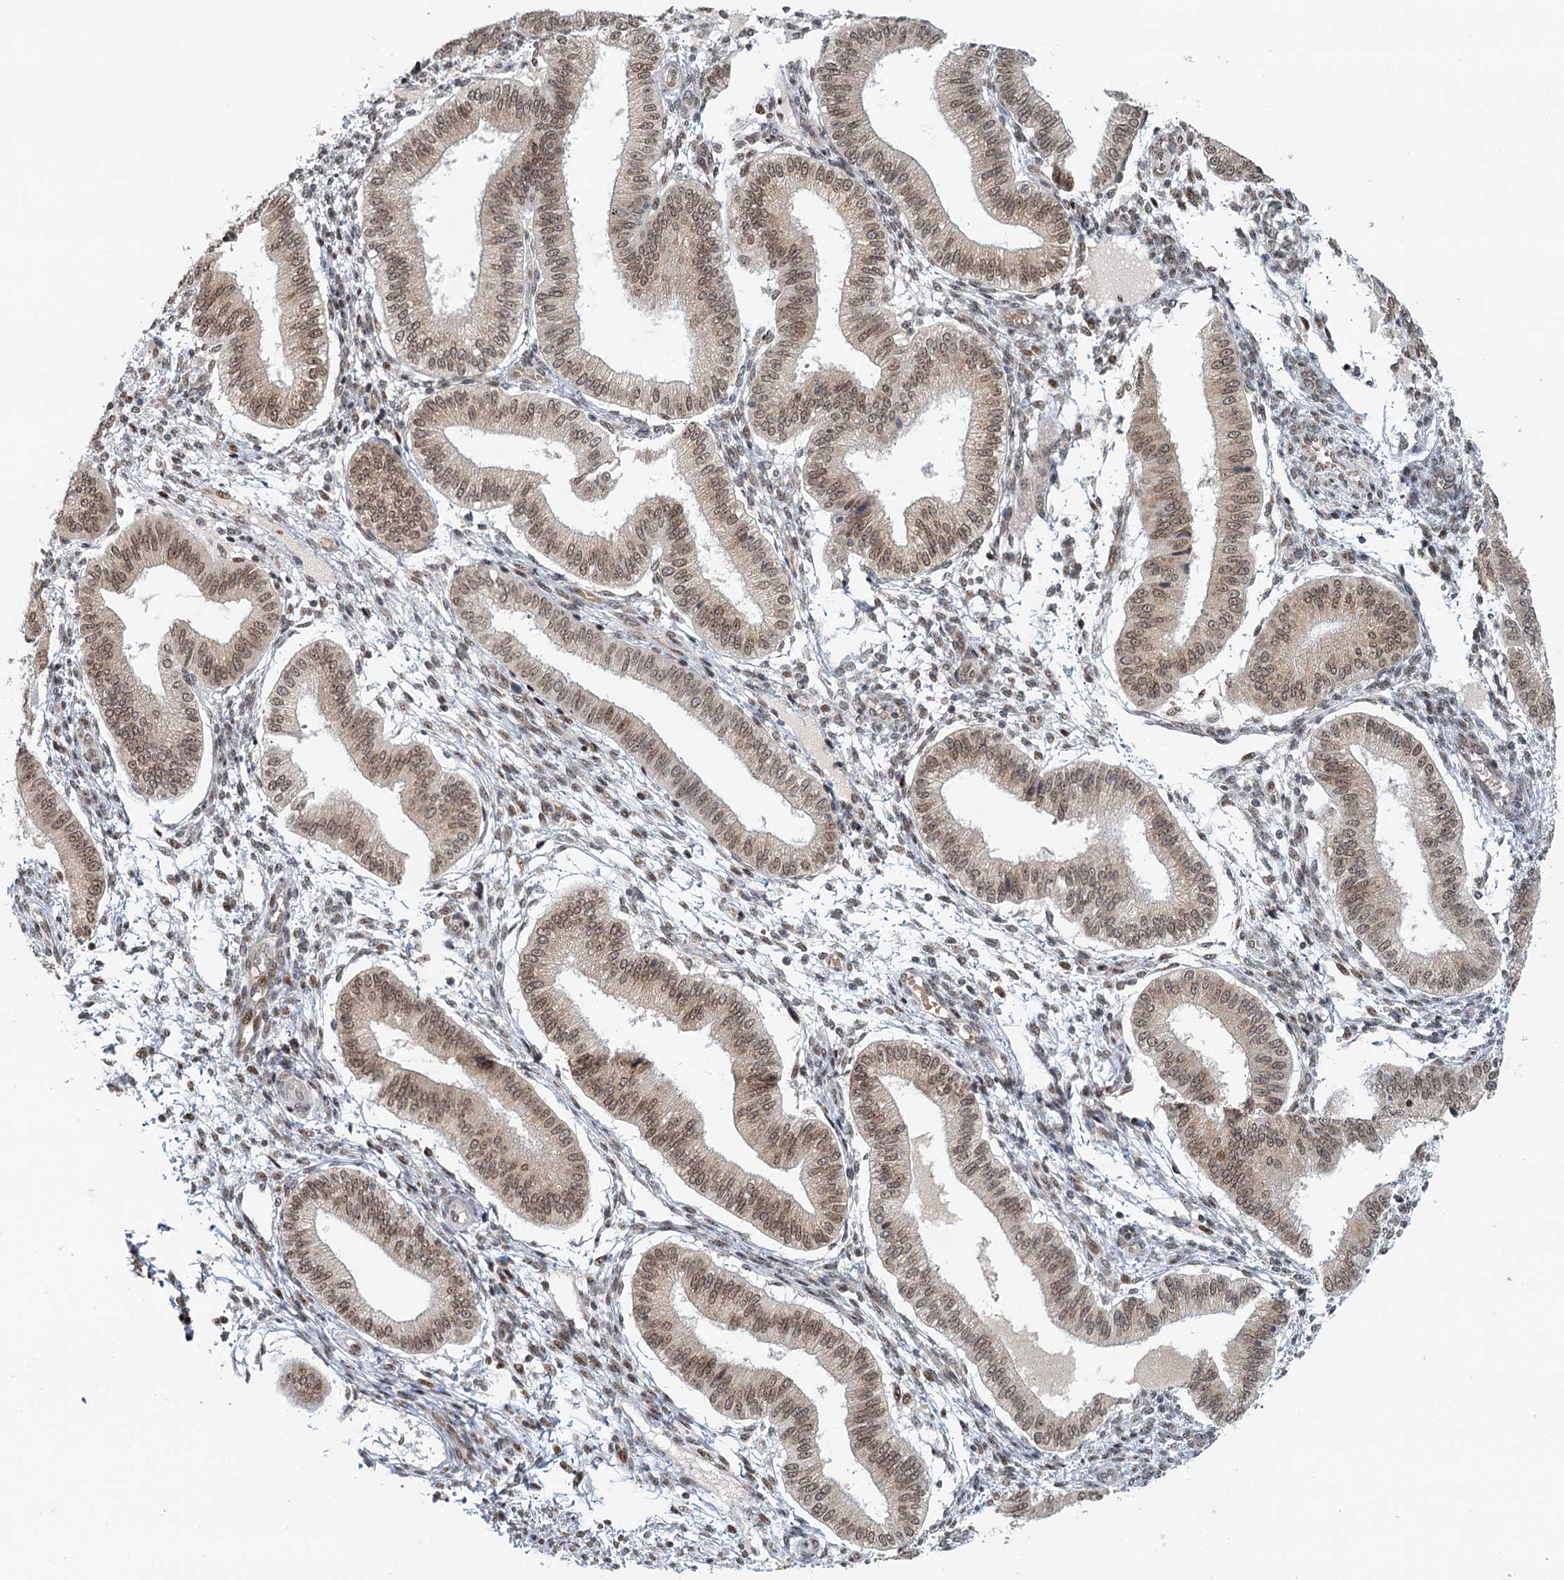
{"staining": {"intensity": "moderate", "quantity": "25%-75%", "location": "cytoplasmic/membranous,nuclear"}, "tissue": "endometrium", "cell_type": "Cells in endometrial stroma", "image_type": "normal", "snomed": [{"axis": "morphology", "description": "Normal tissue, NOS"}, {"axis": "topography", "description": "Endometrium"}], "caption": "Endometrium stained with immunohistochemistry exhibits moderate cytoplasmic/membranous,nuclear staining in about 25%-75% of cells in endometrial stroma.", "gene": "TREX1", "patient": {"sex": "female", "age": 39}}